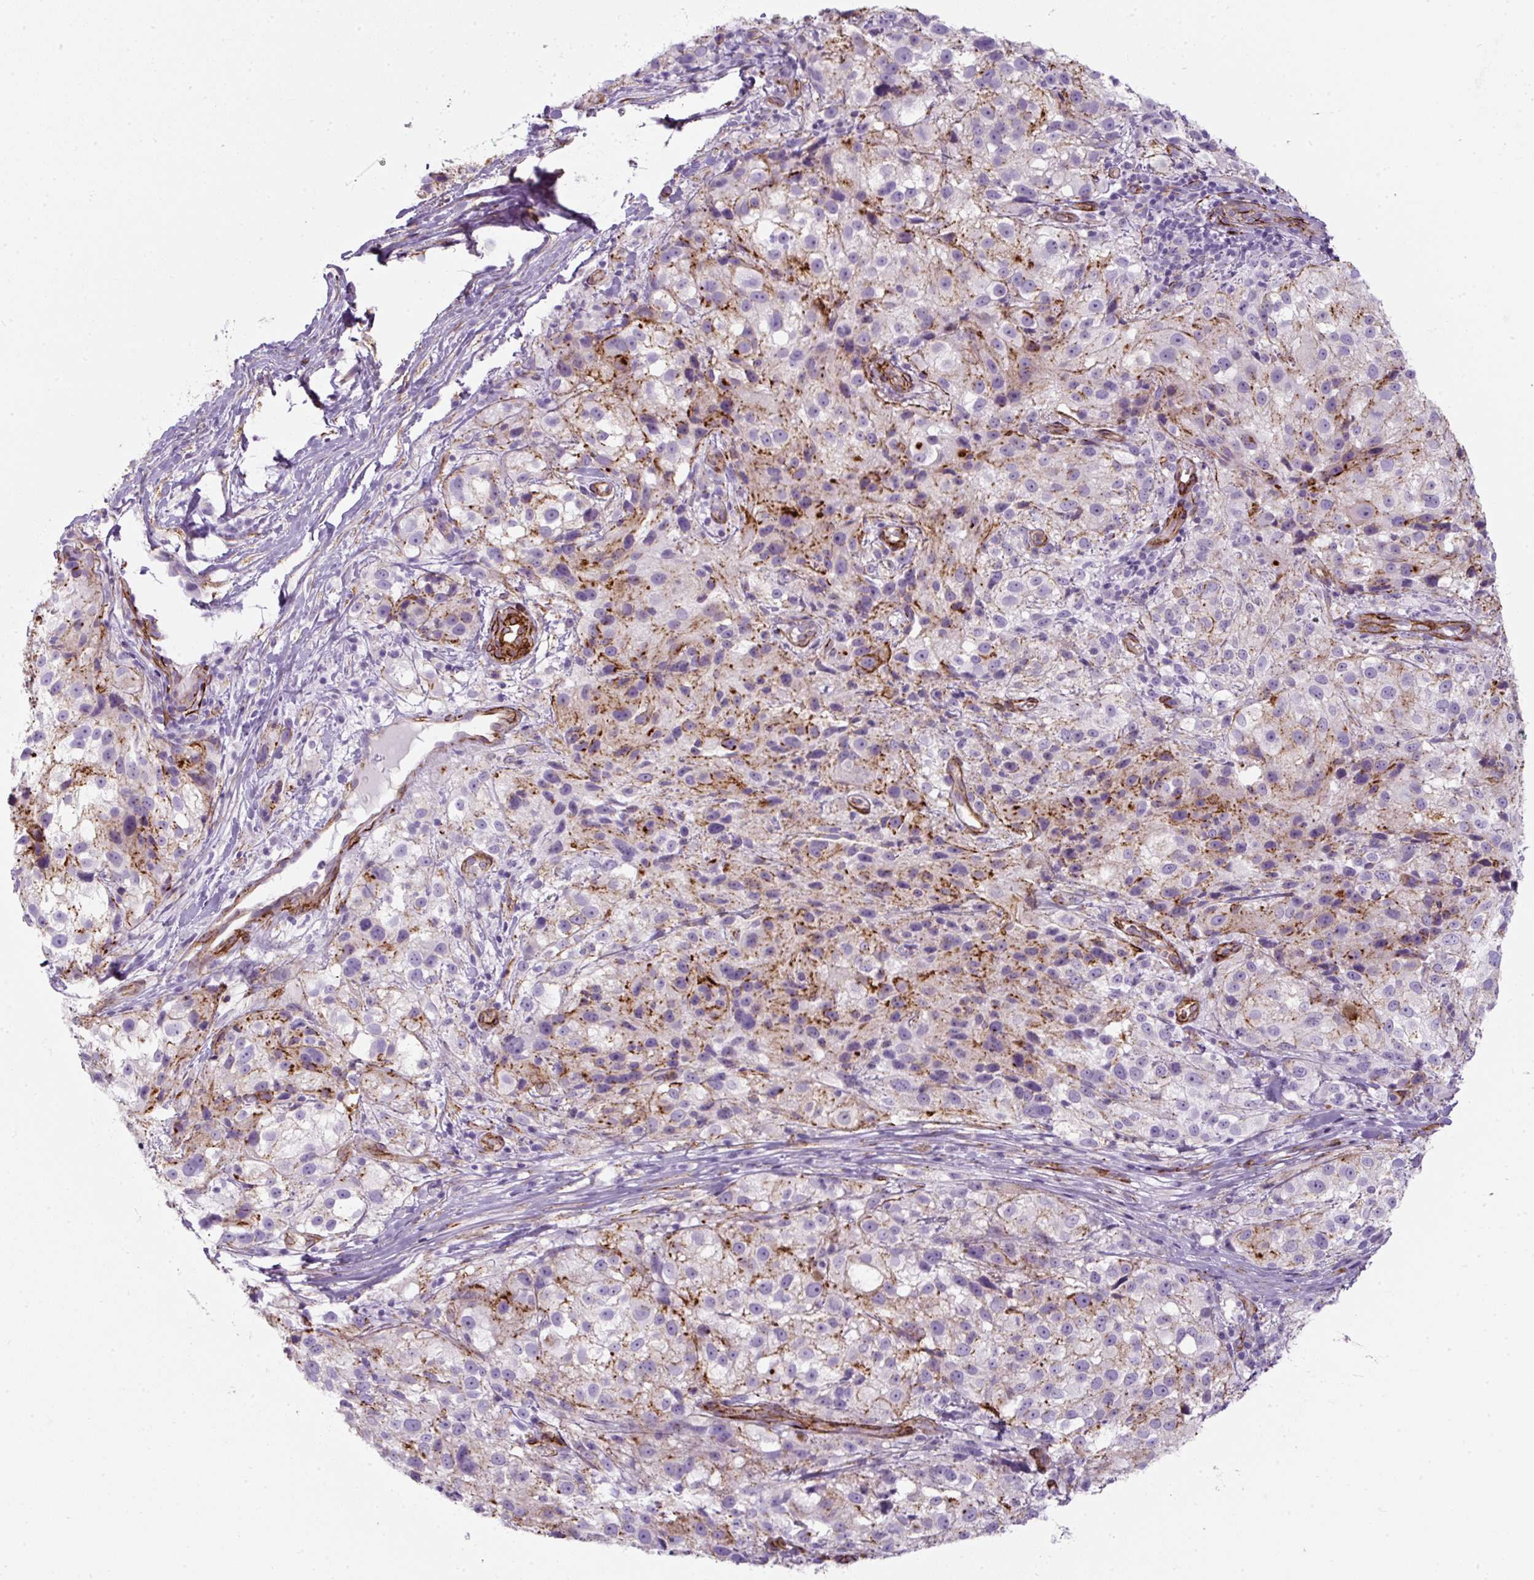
{"staining": {"intensity": "negative", "quantity": "none", "location": "none"}, "tissue": "melanoma", "cell_type": "Tumor cells", "image_type": "cancer", "snomed": [{"axis": "morphology", "description": "Necrosis, NOS"}, {"axis": "morphology", "description": "Malignant melanoma, NOS"}, {"axis": "topography", "description": "Skin"}], "caption": "DAB immunohistochemical staining of human malignant melanoma demonstrates no significant positivity in tumor cells.", "gene": "CAVIN3", "patient": {"sex": "female", "age": 87}}